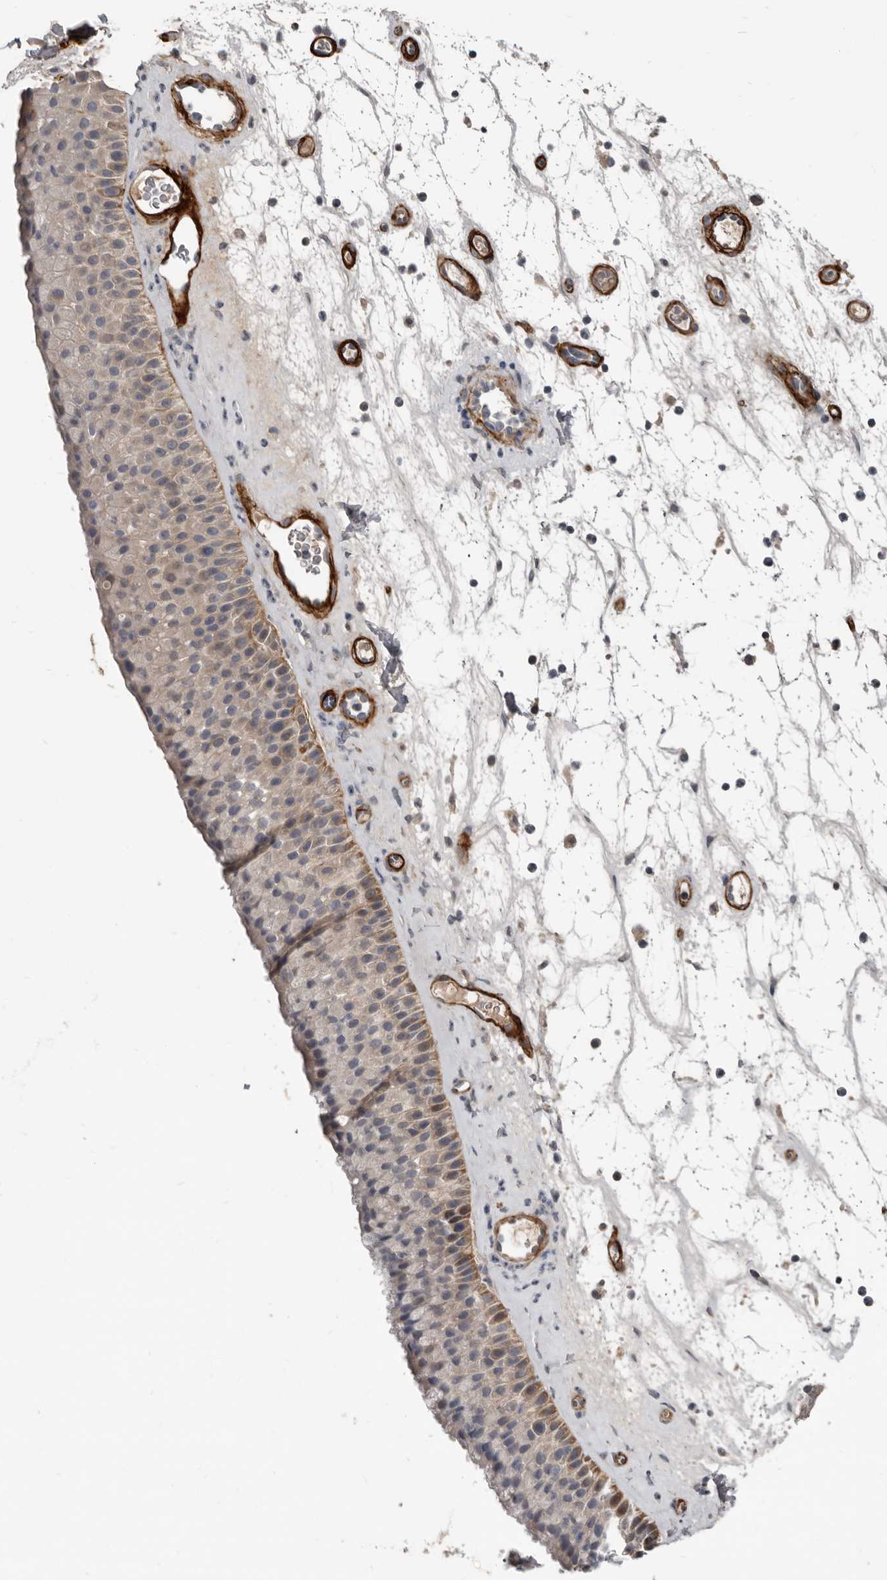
{"staining": {"intensity": "moderate", "quantity": "<25%", "location": "cytoplasmic/membranous"}, "tissue": "nasopharynx", "cell_type": "Respiratory epithelial cells", "image_type": "normal", "snomed": [{"axis": "morphology", "description": "Normal tissue, NOS"}, {"axis": "topography", "description": "Nasopharynx"}], "caption": "Immunohistochemical staining of normal nasopharynx reveals low levels of moderate cytoplasmic/membranous positivity in about <25% of respiratory epithelial cells.", "gene": "C1orf216", "patient": {"sex": "male", "age": 64}}